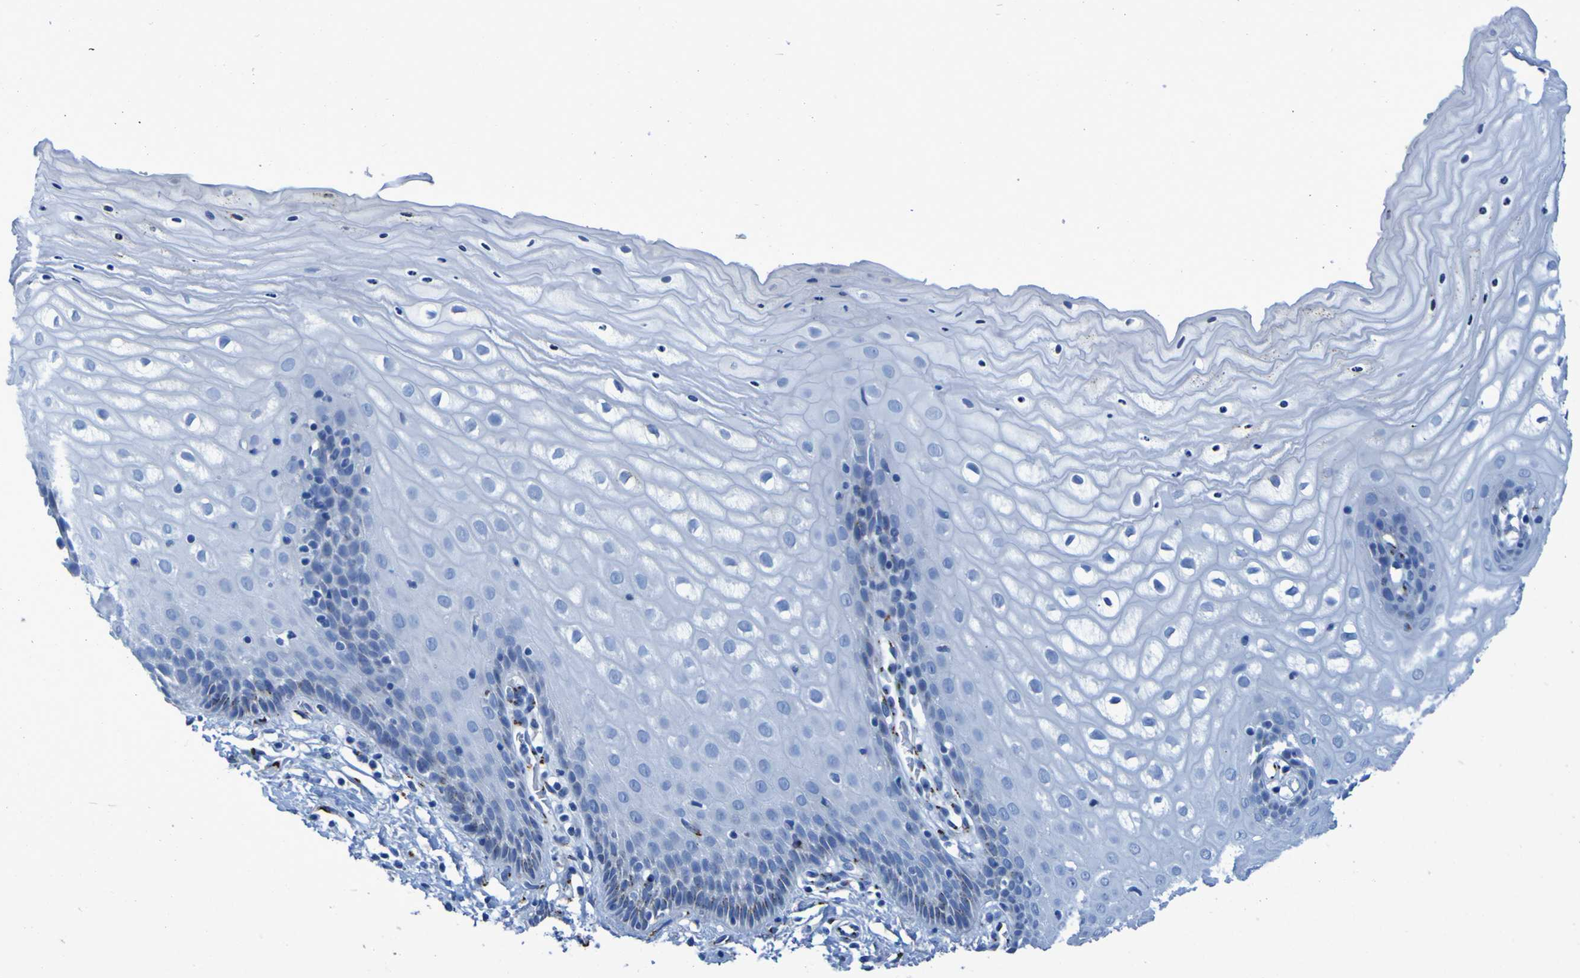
{"staining": {"intensity": "strong", "quantity": ">75%", "location": "cytoplasmic/membranous"}, "tissue": "cervix", "cell_type": "Glandular cells", "image_type": "normal", "snomed": [{"axis": "morphology", "description": "Normal tissue, NOS"}, {"axis": "topography", "description": "Cervix"}], "caption": "Approximately >75% of glandular cells in unremarkable human cervix display strong cytoplasmic/membranous protein positivity as visualized by brown immunohistochemical staining.", "gene": "GOLM1", "patient": {"sex": "female", "age": 55}}